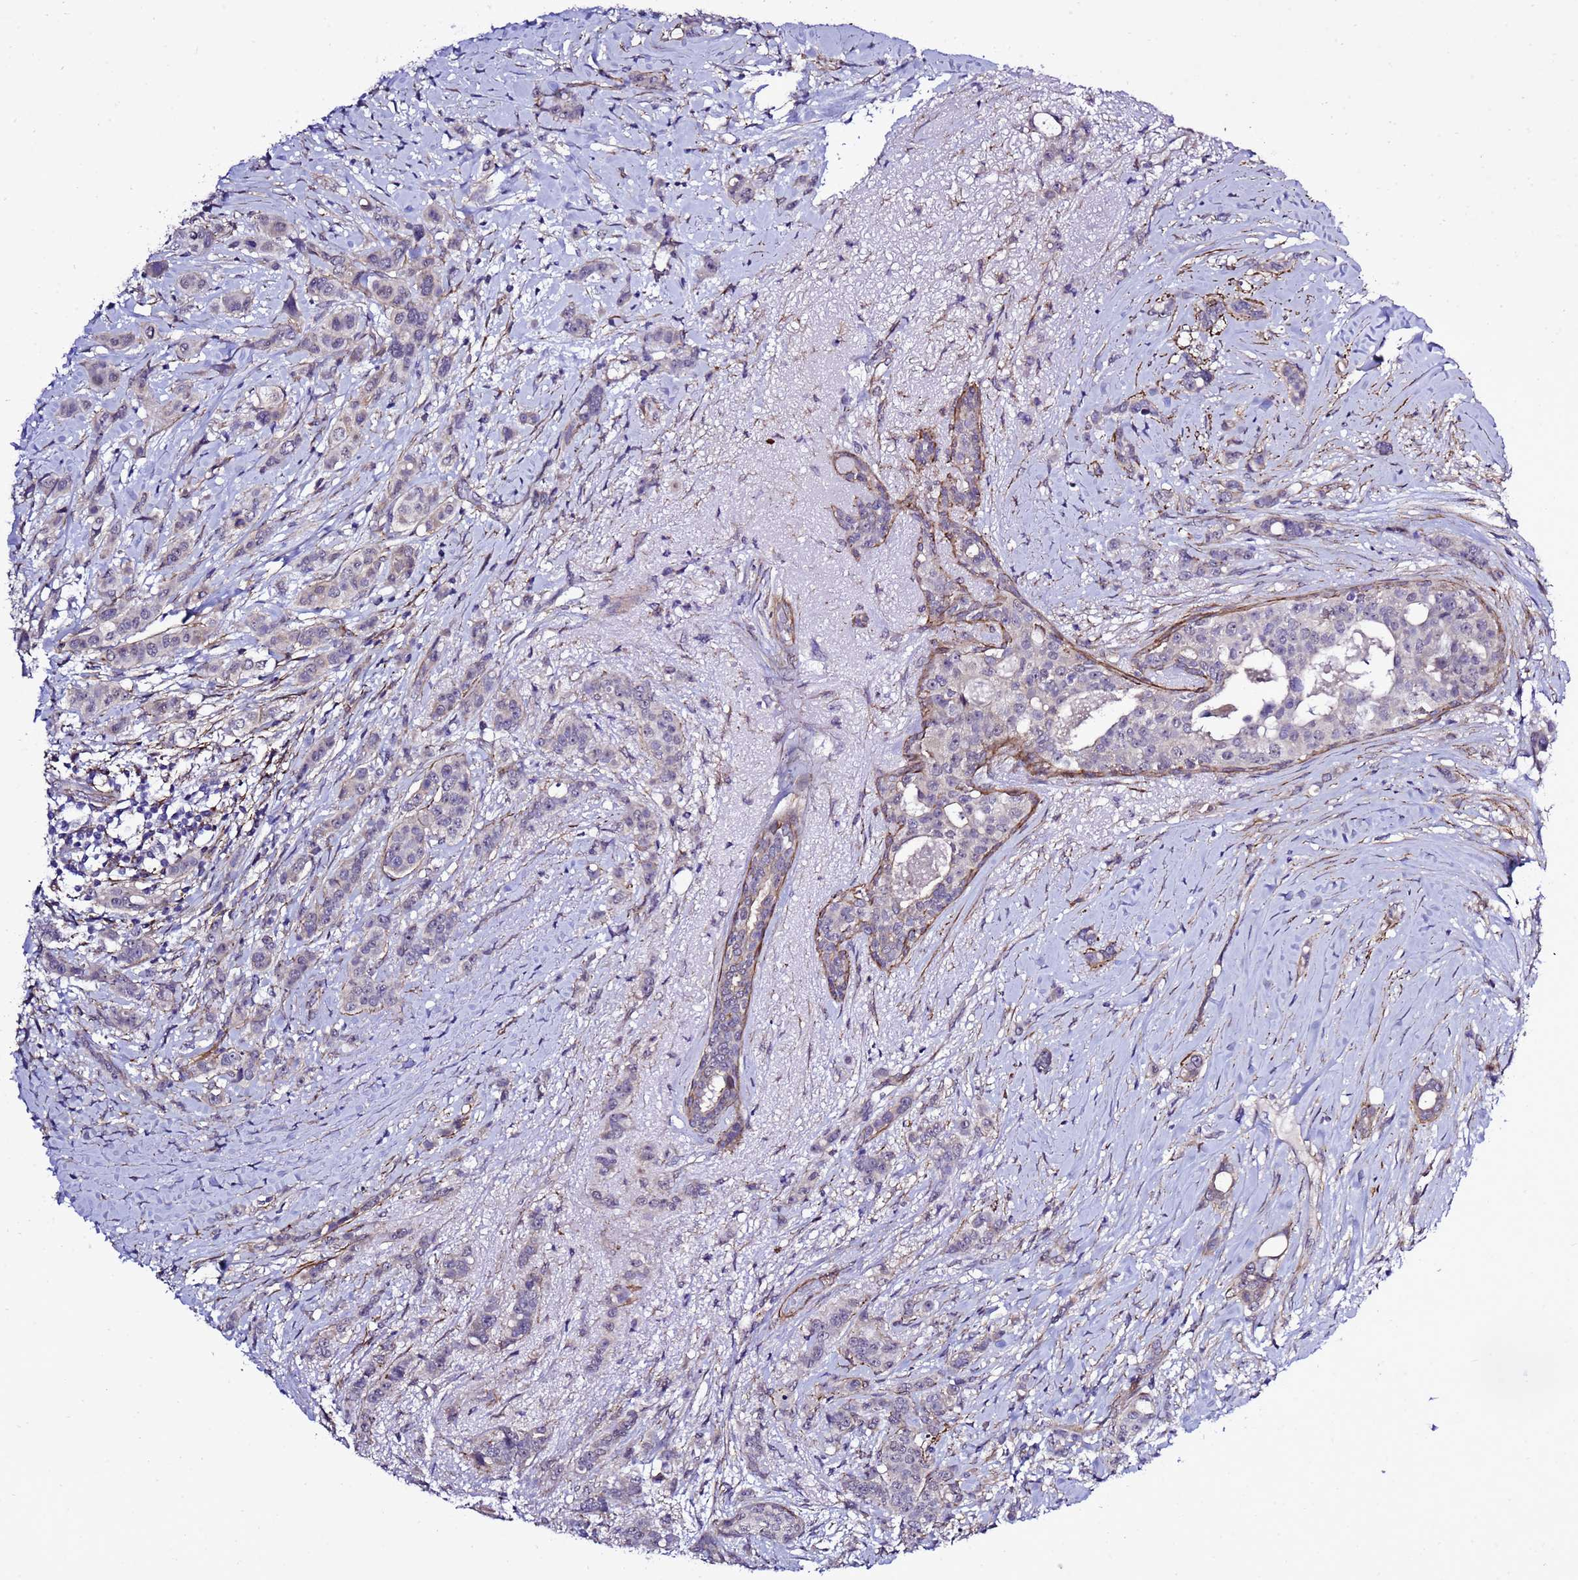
{"staining": {"intensity": "negative", "quantity": "none", "location": "none"}, "tissue": "breast cancer", "cell_type": "Tumor cells", "image_type": "cancer", "snomed": [{"axis": "morphology", "description": "Lobular carcinoma"}, {"axis": "topography", "description": "Breast"}], "caption": "A photomicrograph of human breast cancer is negative for staining in tumor cells. (IHC, brightfield microscopy, high magnification).", "gene": "GZF1", "patient": {"sex": "female", "age": 51}}